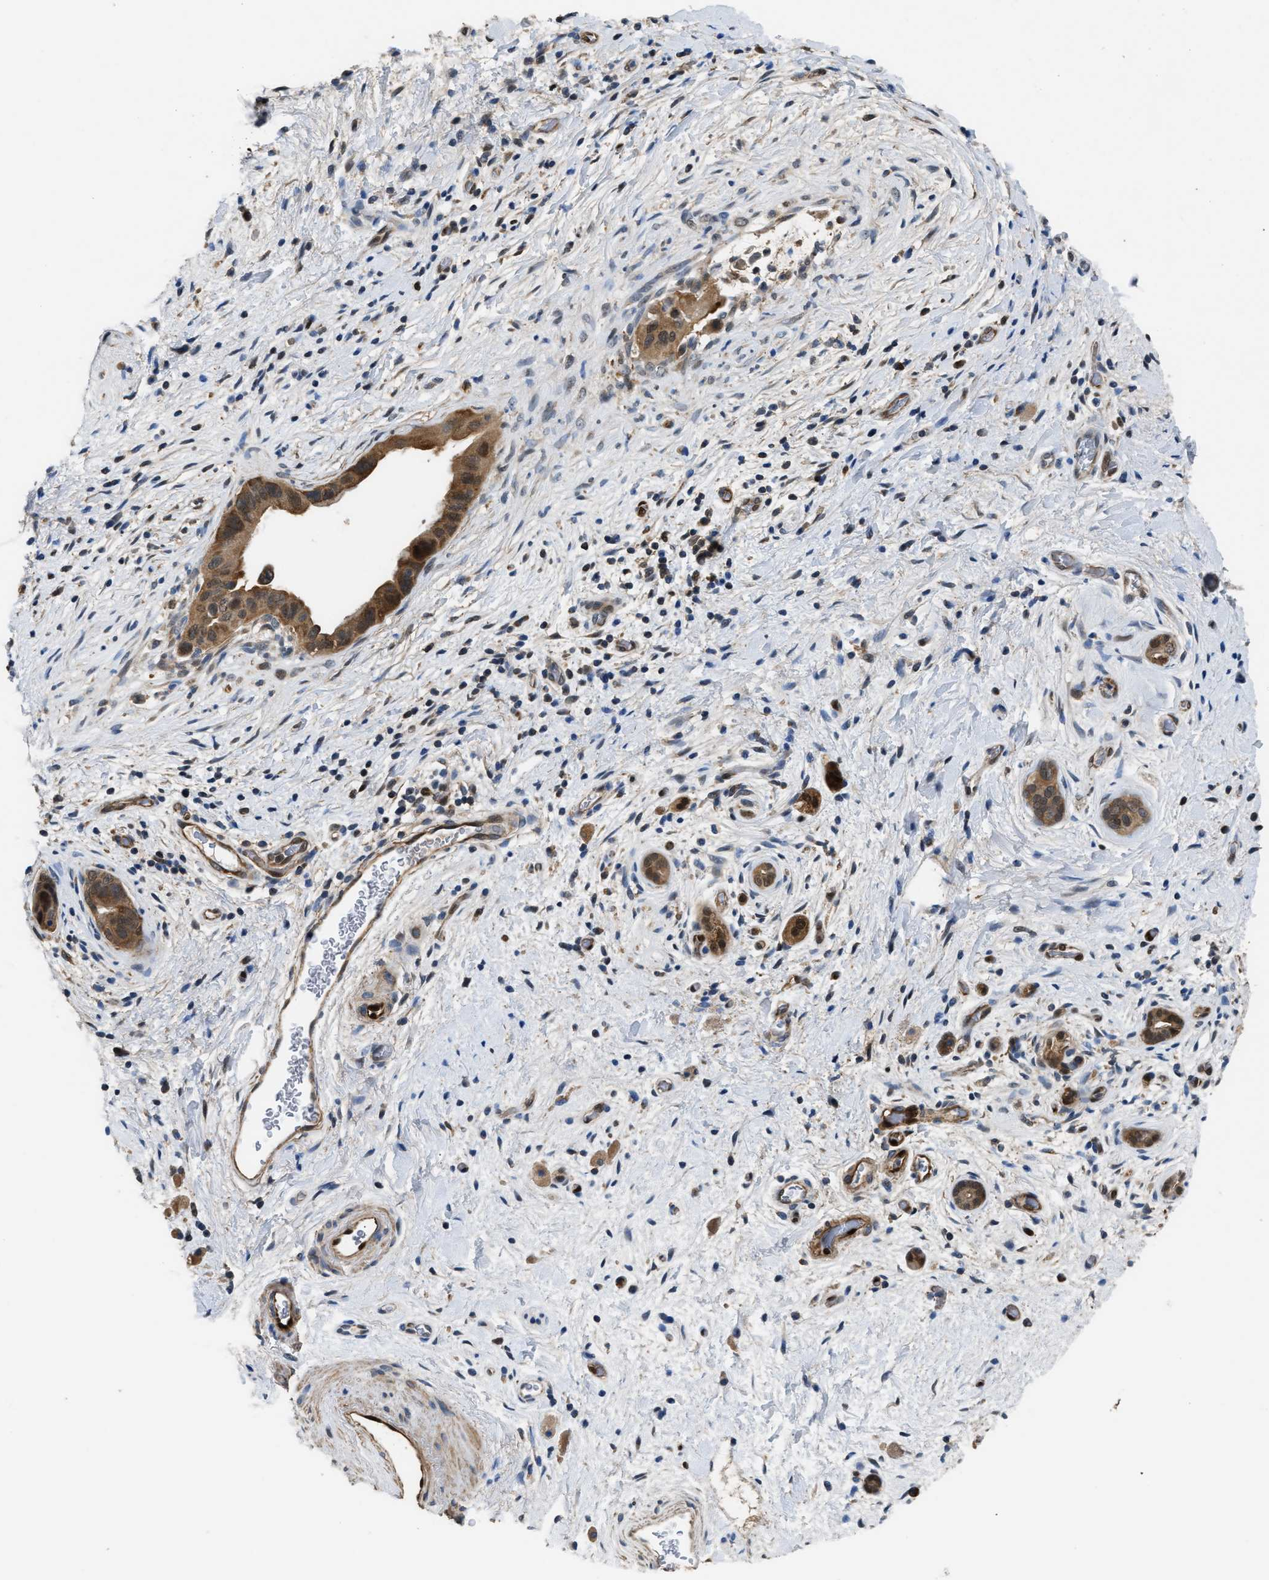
{"staining": {"intensity": "moderate", "quantity": ">75%", "location": "cytoplasmic/membranous"}, "tissue": "pancreatic cancer", "cell_type": "Tumor cells", "image_type": "cancer", "snomed": [{"axis": "morphology", "description": "Adenocarcinoma, NOS"}, {"axis": "topography", "description": "Pancreas"}], "caption": "DAB (3,3'-diaminobenzidine) immunohistochemical staining of human adenocarcinoma (pancreatic) reveals moderate cytoplasmic/membranous protein staining in approximately >75% of tumor cells. (IHC, brightfield microscopy, high magnification).", "gene": "PPA1", "patient": {"sex": "male", "age": 55}}